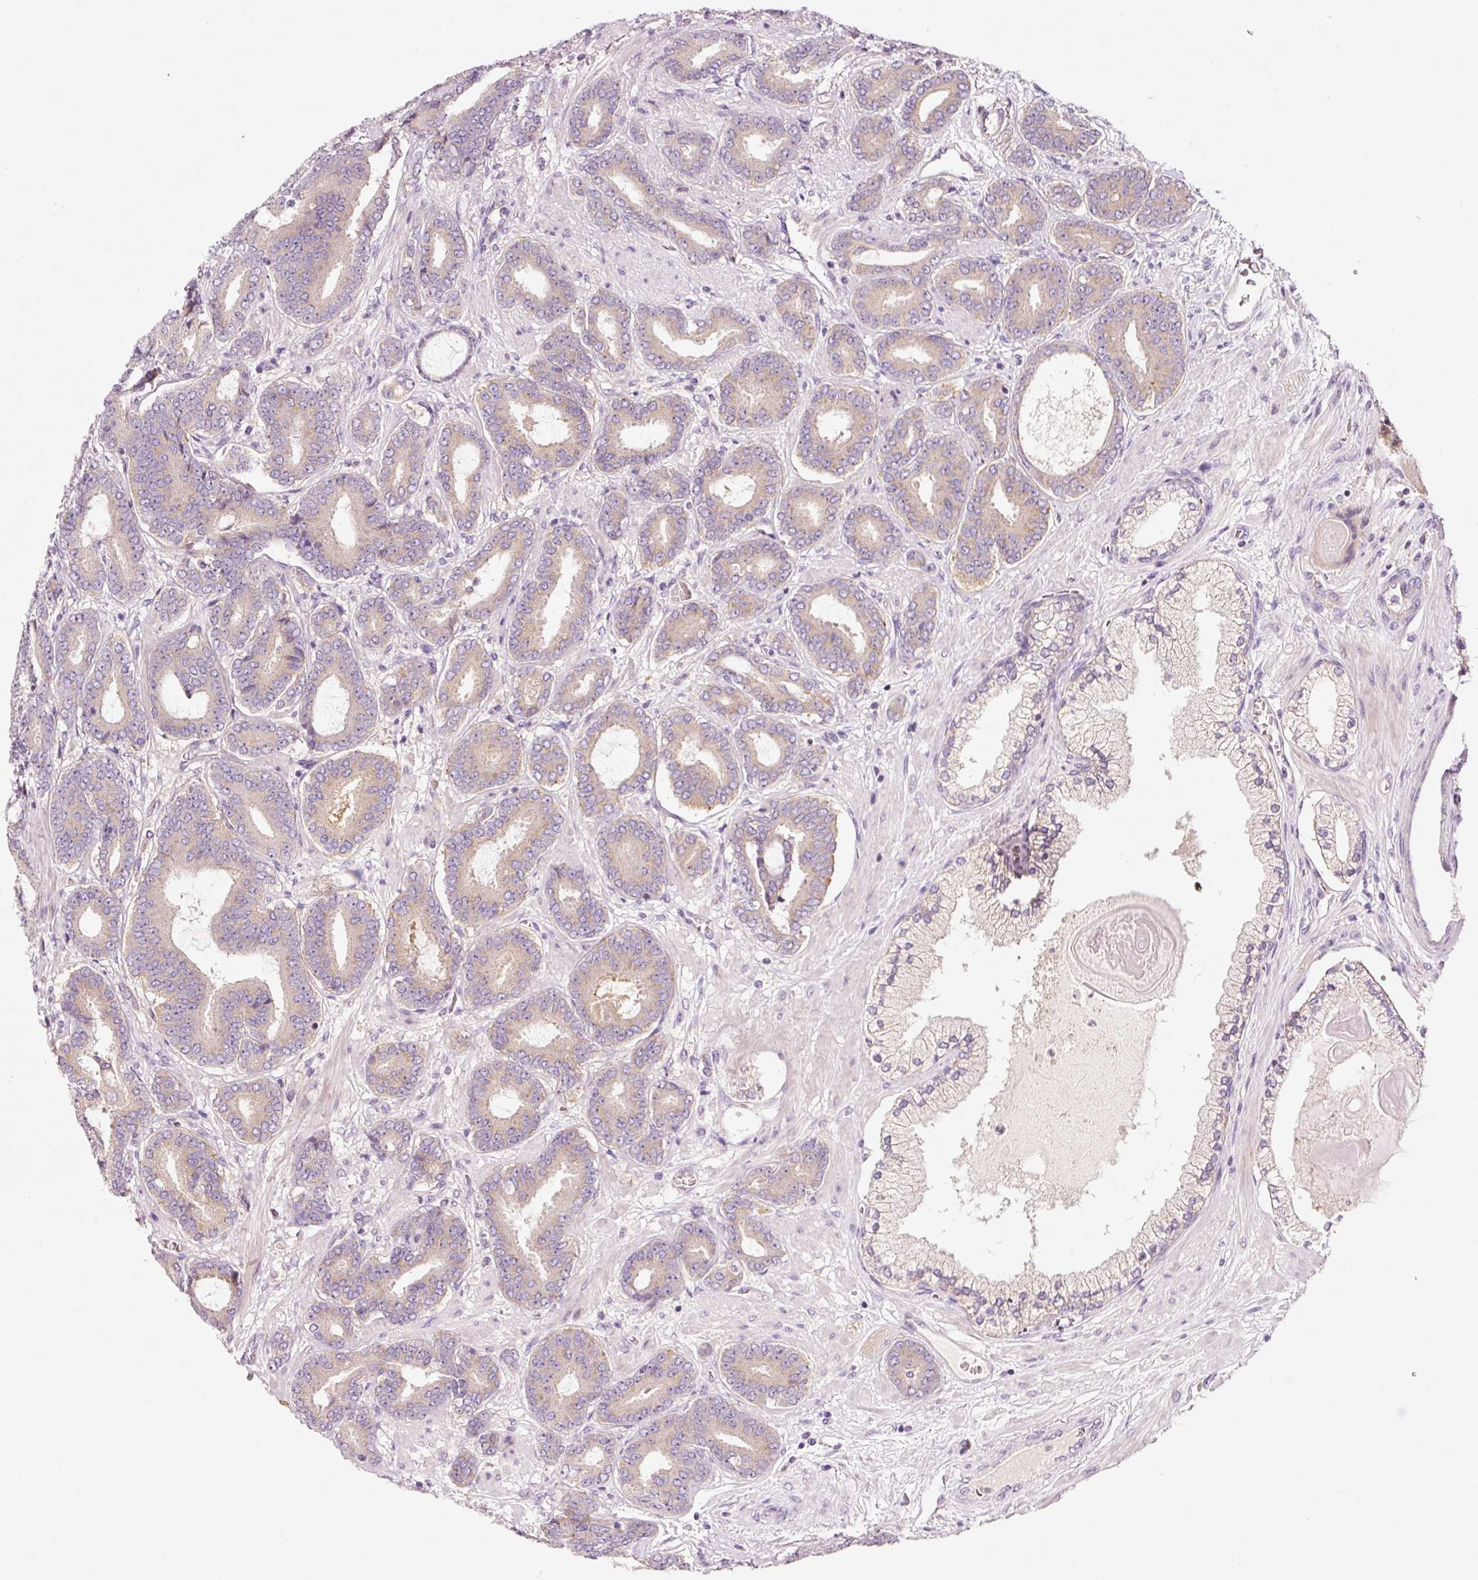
{"staining": {"intensity": "moderate", "quantity": "25%-75%", "location": "cytoplasmic/membranous"}, "tissue": "prostate cancer", "cell_type": "Tumor cells", "image_type": "cancer", "snomed": [{"axis": "morphology", "description": "Adenocarcinoma, Low grade"}, {"axis": "topography", "description": "Prostate and seminal vesicle, NOS"}], "caption": "Immunohistochemistry image of human adenocarcinoma (low-grade) (prostate) stained for a protein (brown), which shows medium levels of moderate cytoplasmic/membranous expression in approximately 25%-75% of tumor cells.", "gene": "NAPA", "patient": {"sex": "male", "age": 61}}